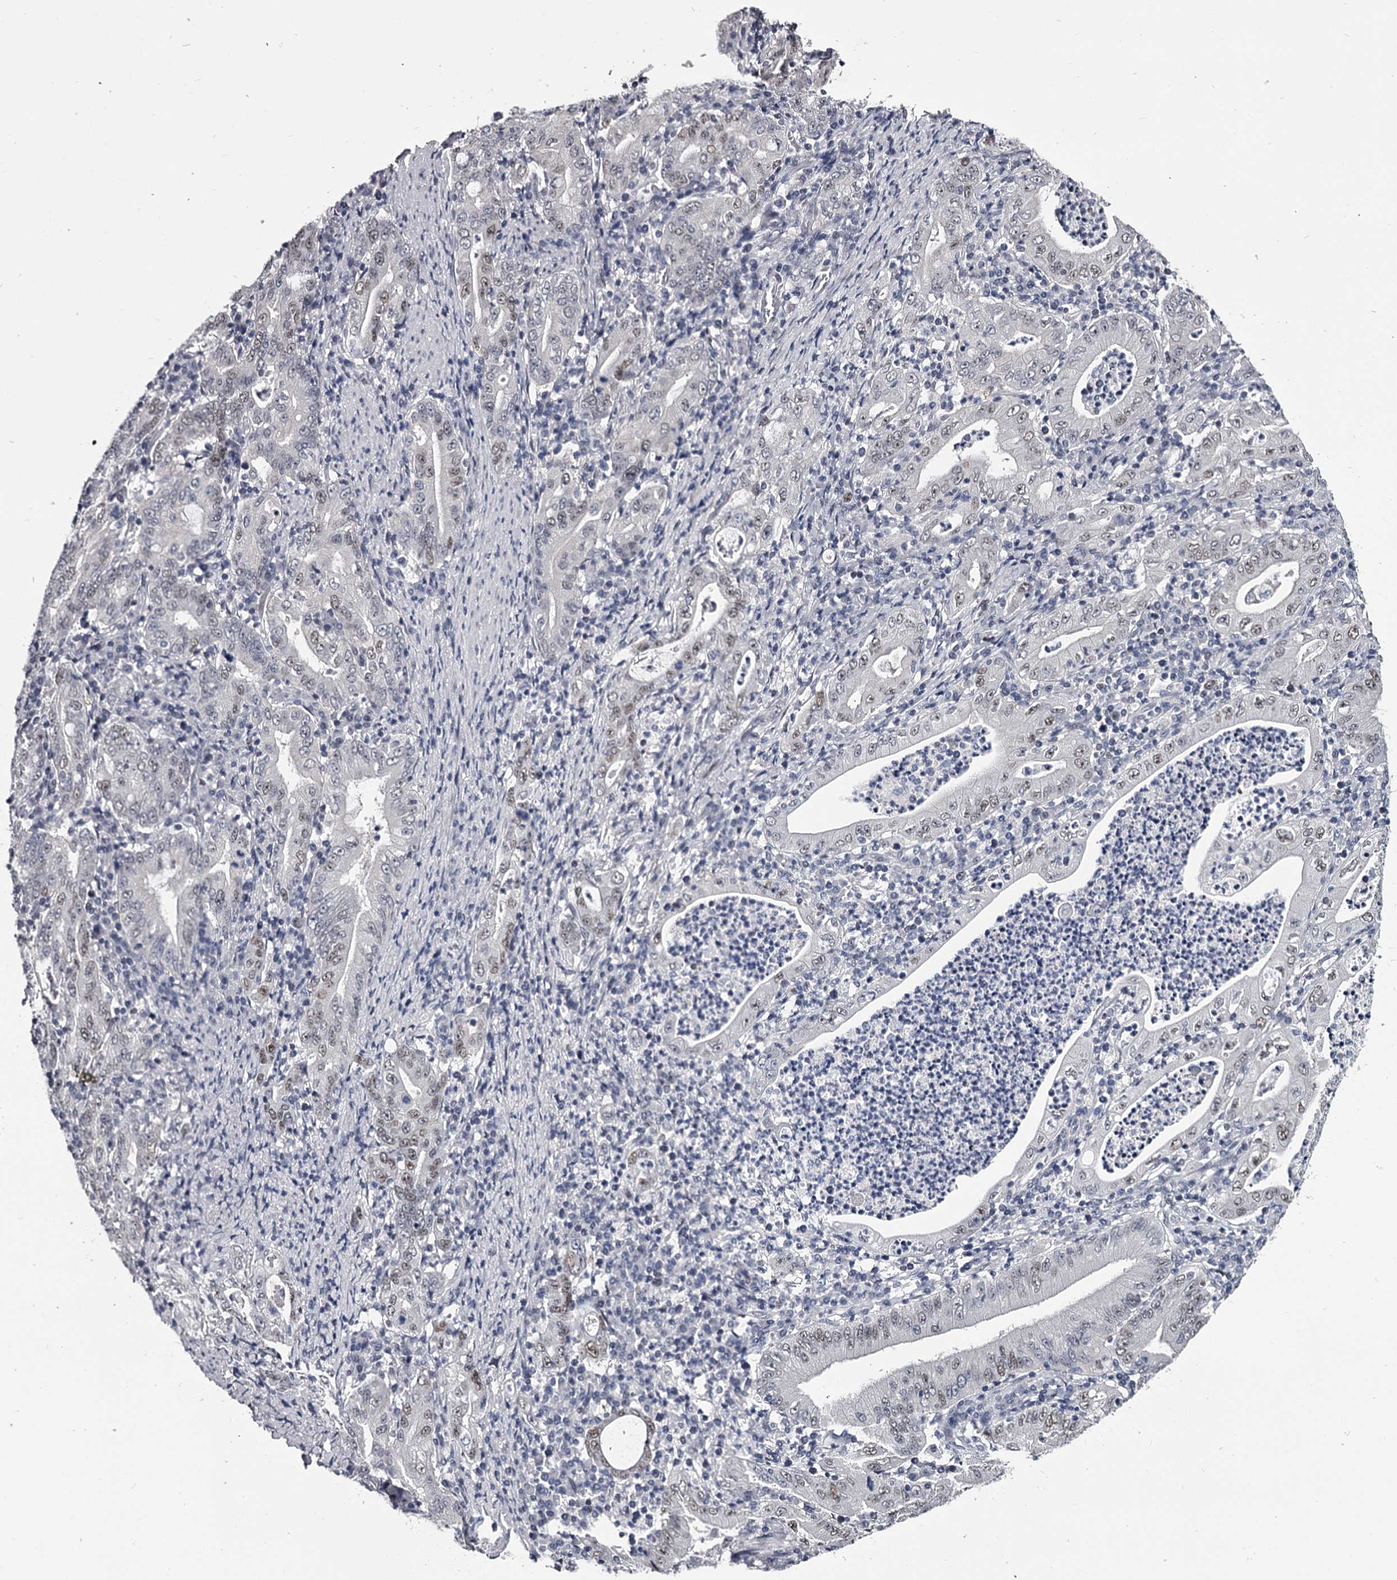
{"staining": {"intensity": "weak", "quantity": "<25%", "location": "nuclear"}, "tissue": "stomach cancer", "cell_type": "Tumor cells", "image_type": "cancer", "snomed": [{"axis": "morphology", "description": "Normal tissue, NOS"}, {"axis": "morphology", "description": "Adenocarcinoma, NOS"}, {"axis": "topography", "description": "Esophagus"}, {"axis": "topography", "description": "Stomach, upper"}, {"axis": "topography", "description": "Peripheral nerve tissue"}], "caption": "A micrograph of stomach cancer stained for a protein displays no brown staining in tumor cells.", "gene": "OVOL2", "patient": {"sex": "male", "age": 62}}